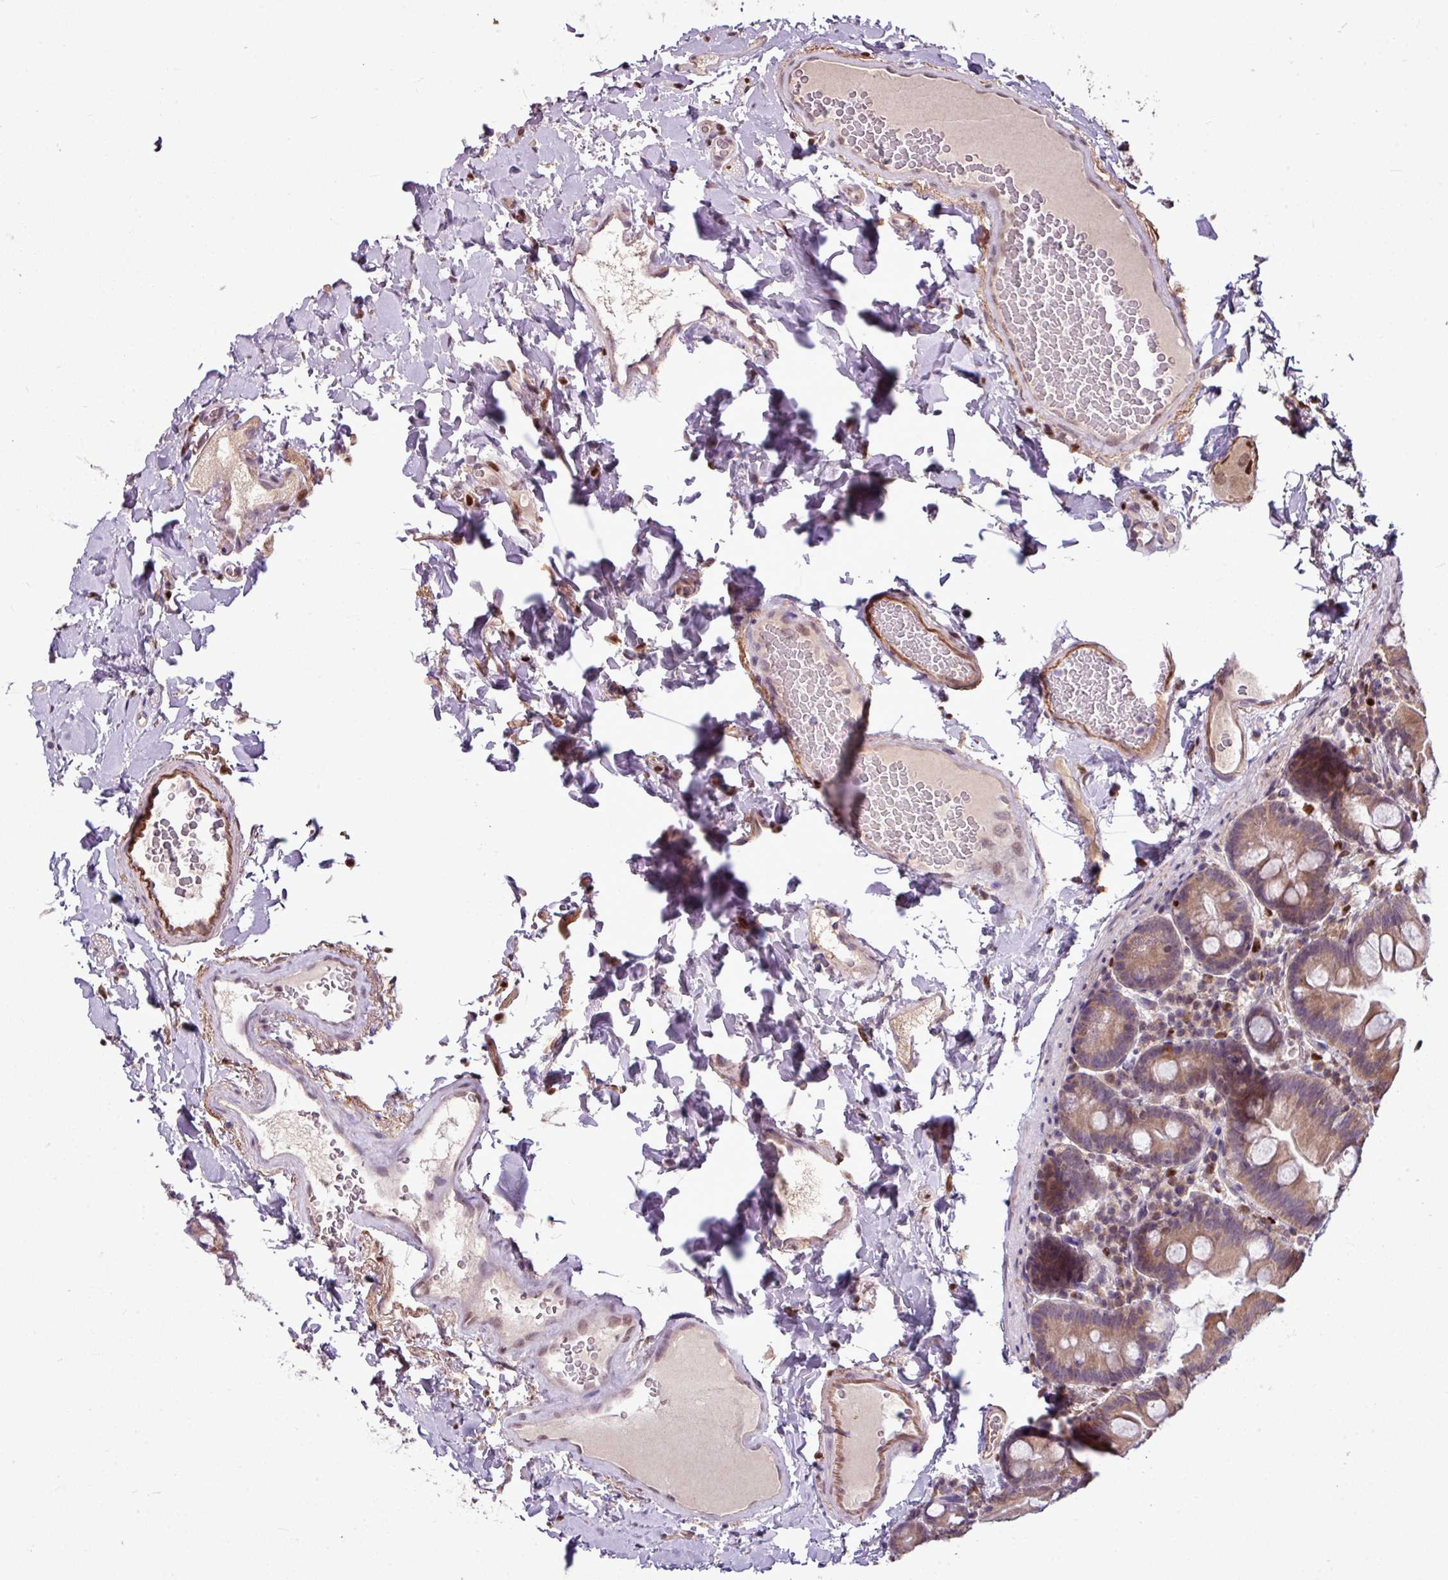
{"staining": {"intensity": "moderate", "quantity": ">75%", "location": "cytoplasmic/membranous"}, "tissue": "small intestine", "cell_type": "Glandular cells", "image_type": "normal", "snomed": [{"axis": "morphology", "description": "Normal tissue, NOS"}, {"axis": "topography", "description": "Small intestine"}], "caption": "About >75% of glandular cells in normal small intestine display moderate cytoplasmic/membranous protein expression as visualized by brown immunohistochemical staining.", "gene": "SKIC2", "patient": {"sex": "female", "age": 68}}